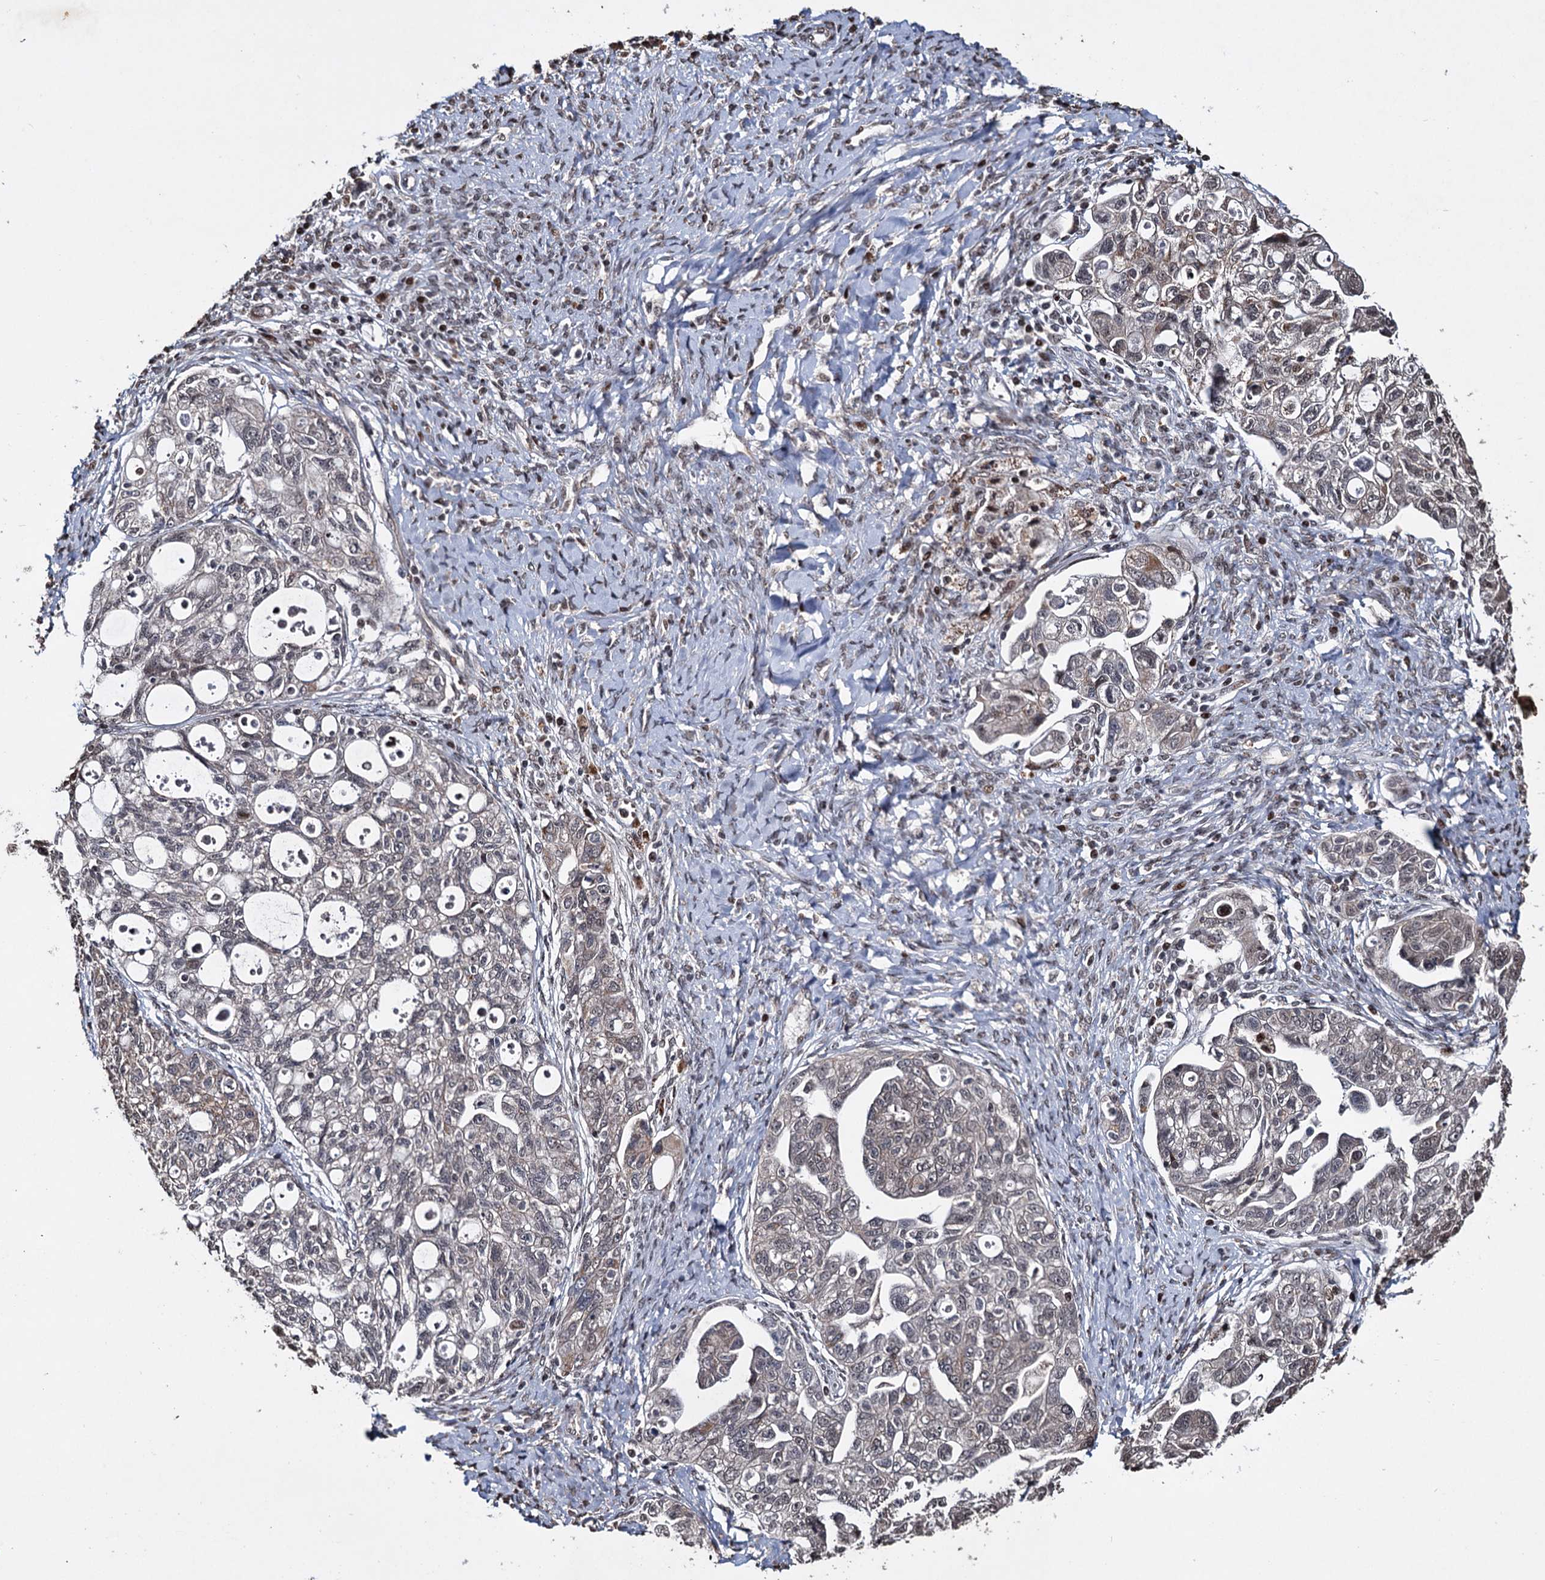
{"staining": {"intensity": "weak", "quantity": "25%-75%", "location": "cytoplasmic/membranous"}, "tissue": "ovarian cancer", "cell_type": "Tumor cells", "image_type": "cancer", "snomed": [{"axis": "morphology", "description": "Carcinoma, NOS"}, {"axis": "morphology", "description": "Cystadenocarcinoma, serous, NOS"}, {"axis": "topography", "description": "Ovary"}], "caption": "Immunohistochemistry (IHC) (DAB) staining of human serous cystadenocarcinoma (ovarian) displays weak cytoplasmic/membranous protein positivity in about 25%-75% of tumor cells.", "gene": "EYA4", "patient": {"sex": "female", "age": 69}}